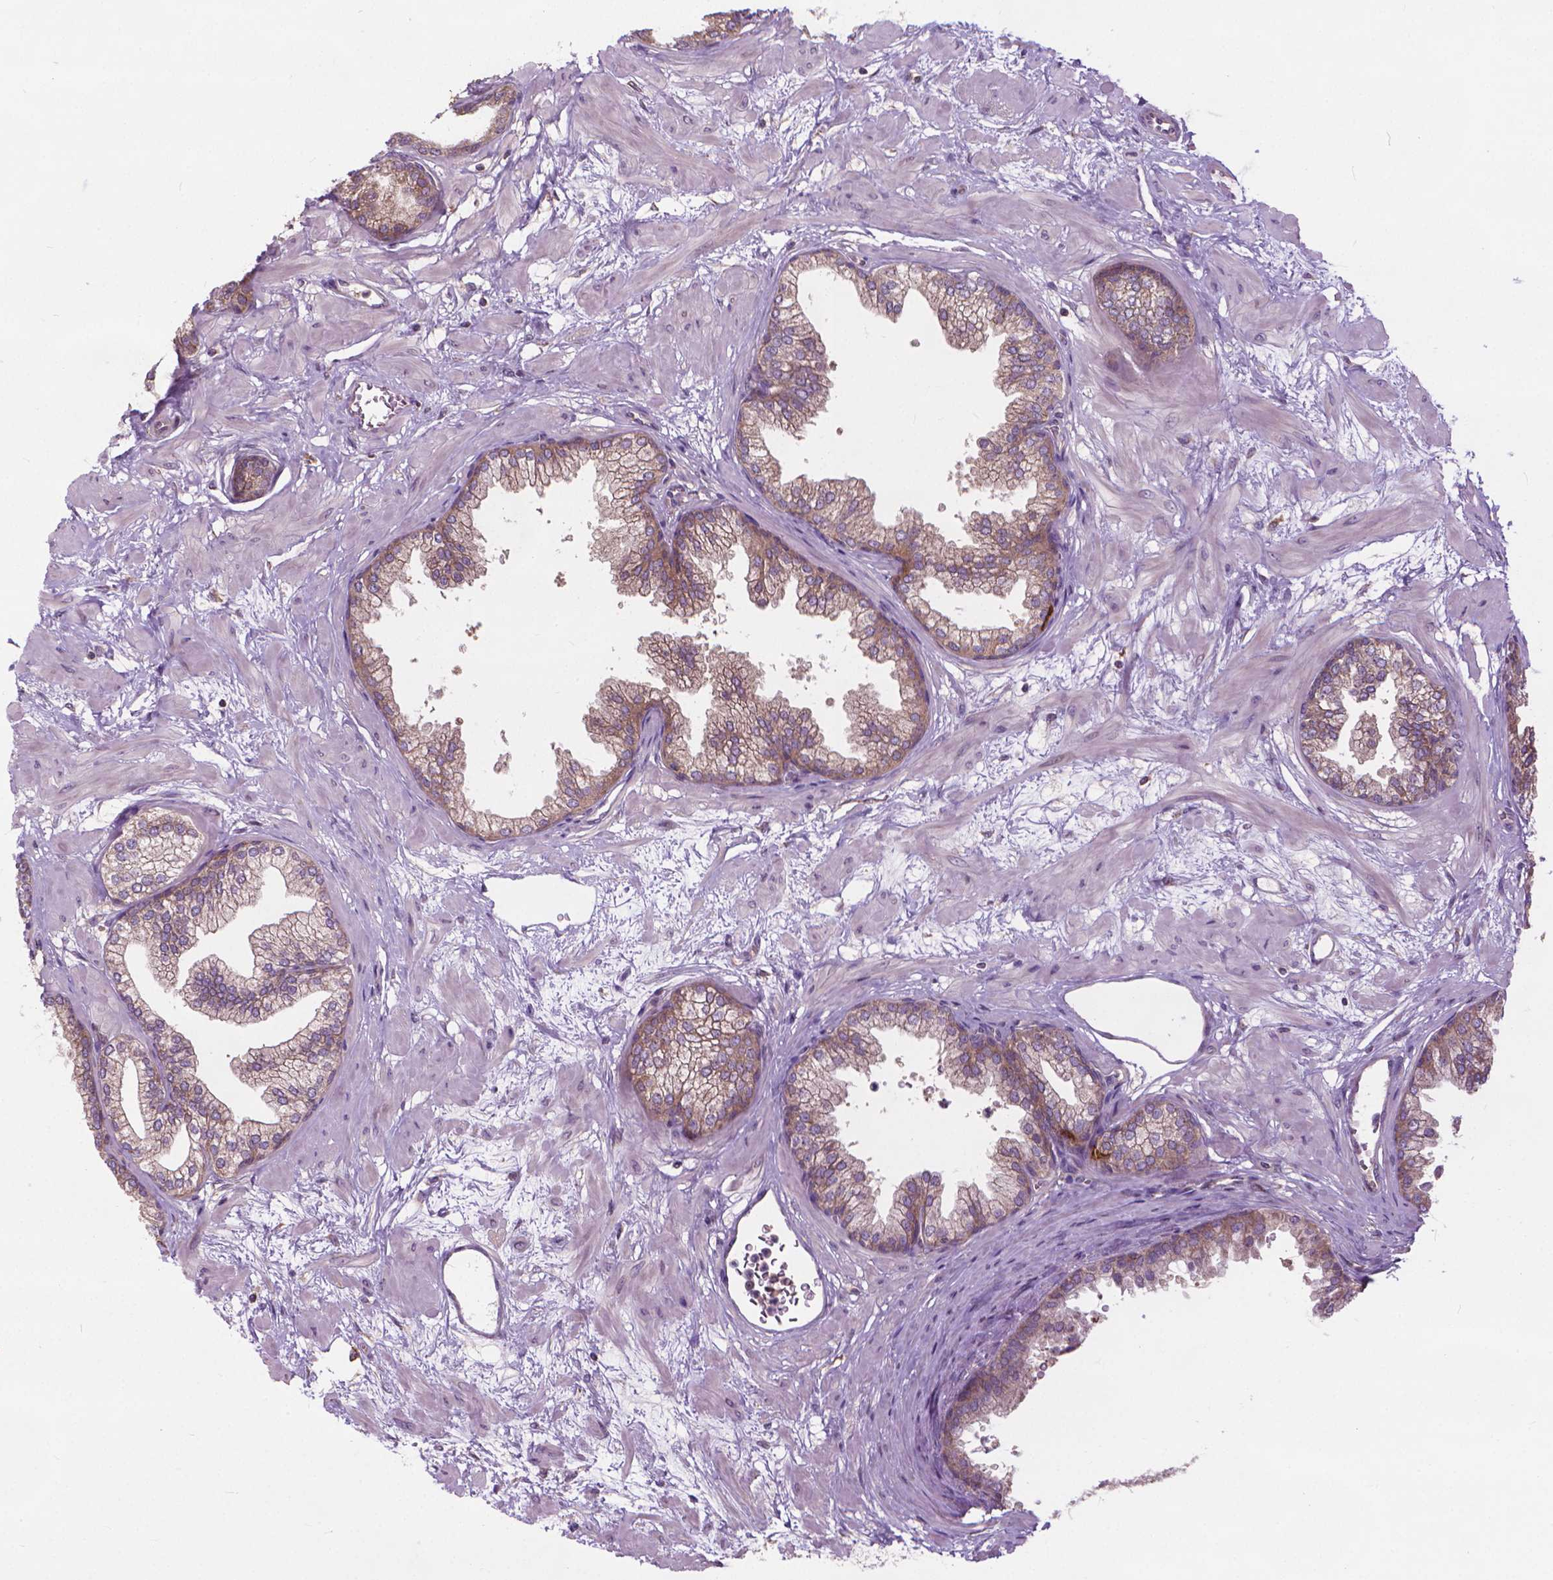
{"staining": {"intensity": "moderate", "quantity": "25%-75%", "location": "cytoplasmic/membranous"}, "tissue": "prostate", "cell_type": "Glandular cells", "image_type": "normal", "snomed": [{"axis": "morphology", "description": "Normal tissue, NOS"}, {"axis": "topography", "description": "Prostate"}], "caption": "DAB immunohistochemical staining of benign human prostate reveals moderate cytoplasmic/membranous protein staining in about 25%-75% of glandular cells.", "gene": "NUDT1", "patient": {"sex": "male", "age": 37}}